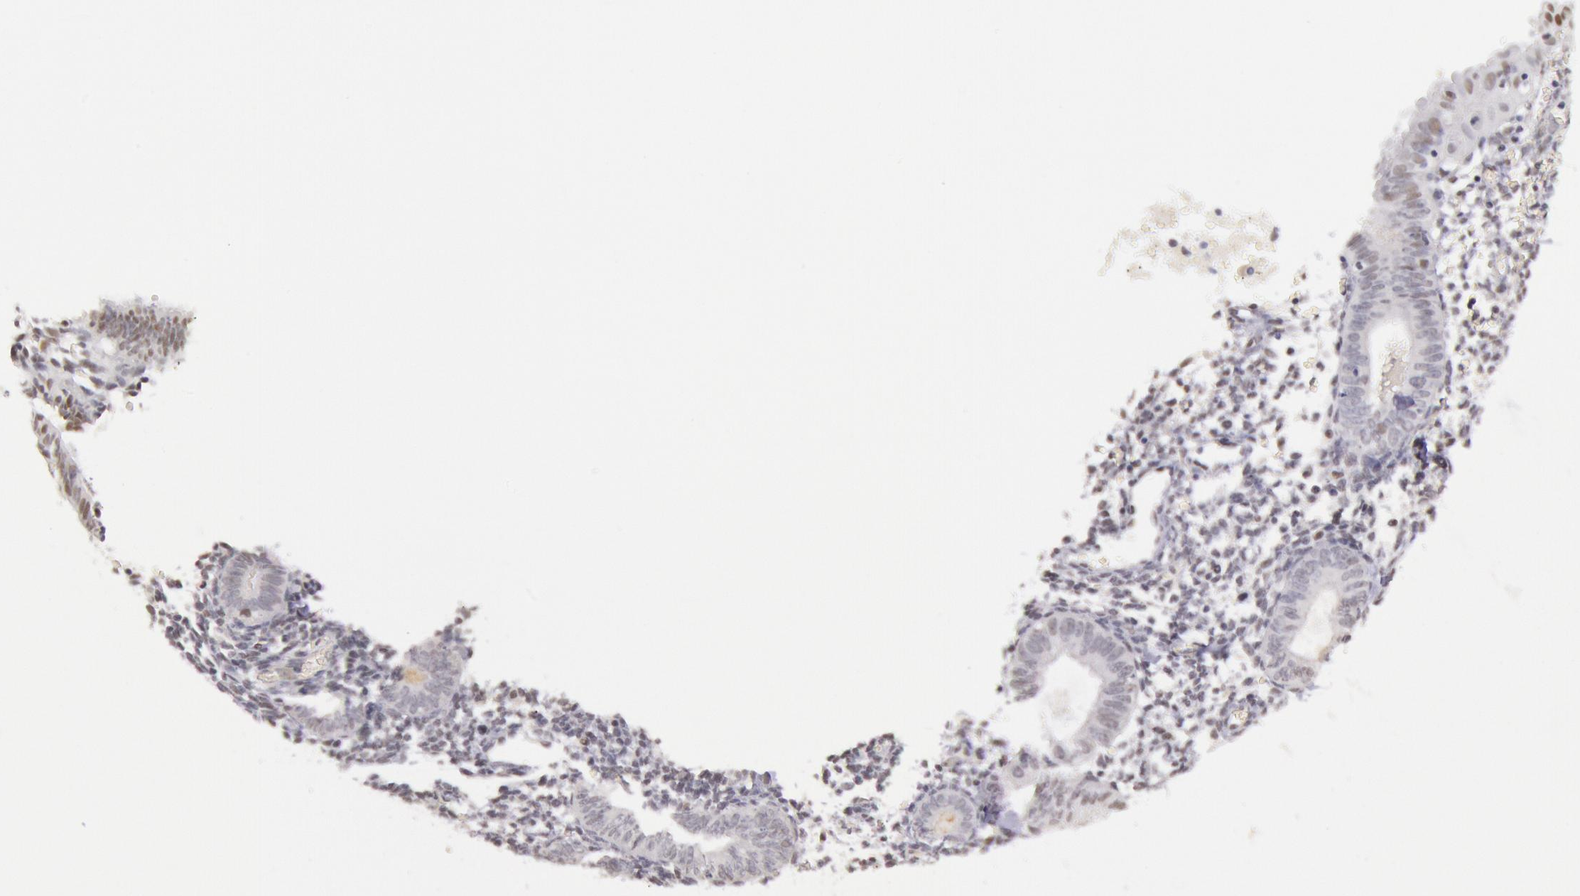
{"staining": {"intensity": "negative", "quantity": "none", "location": "none"}, "tissue": "endometrium", "cell_type": "Cells in endometrial stroma", "image_type": "normal", "snomed": [{"axis": "morphology", "description": "Normal tissue, NOS"}, {"axis": "topography", "description": "Endometrium"}], "caption": "Immunohistochemistry of benign human endometrium demonstrates no expression in cells in endometrial stroma.", "gene": "TASL", "patient": {"sex": "female", "age": 61}}